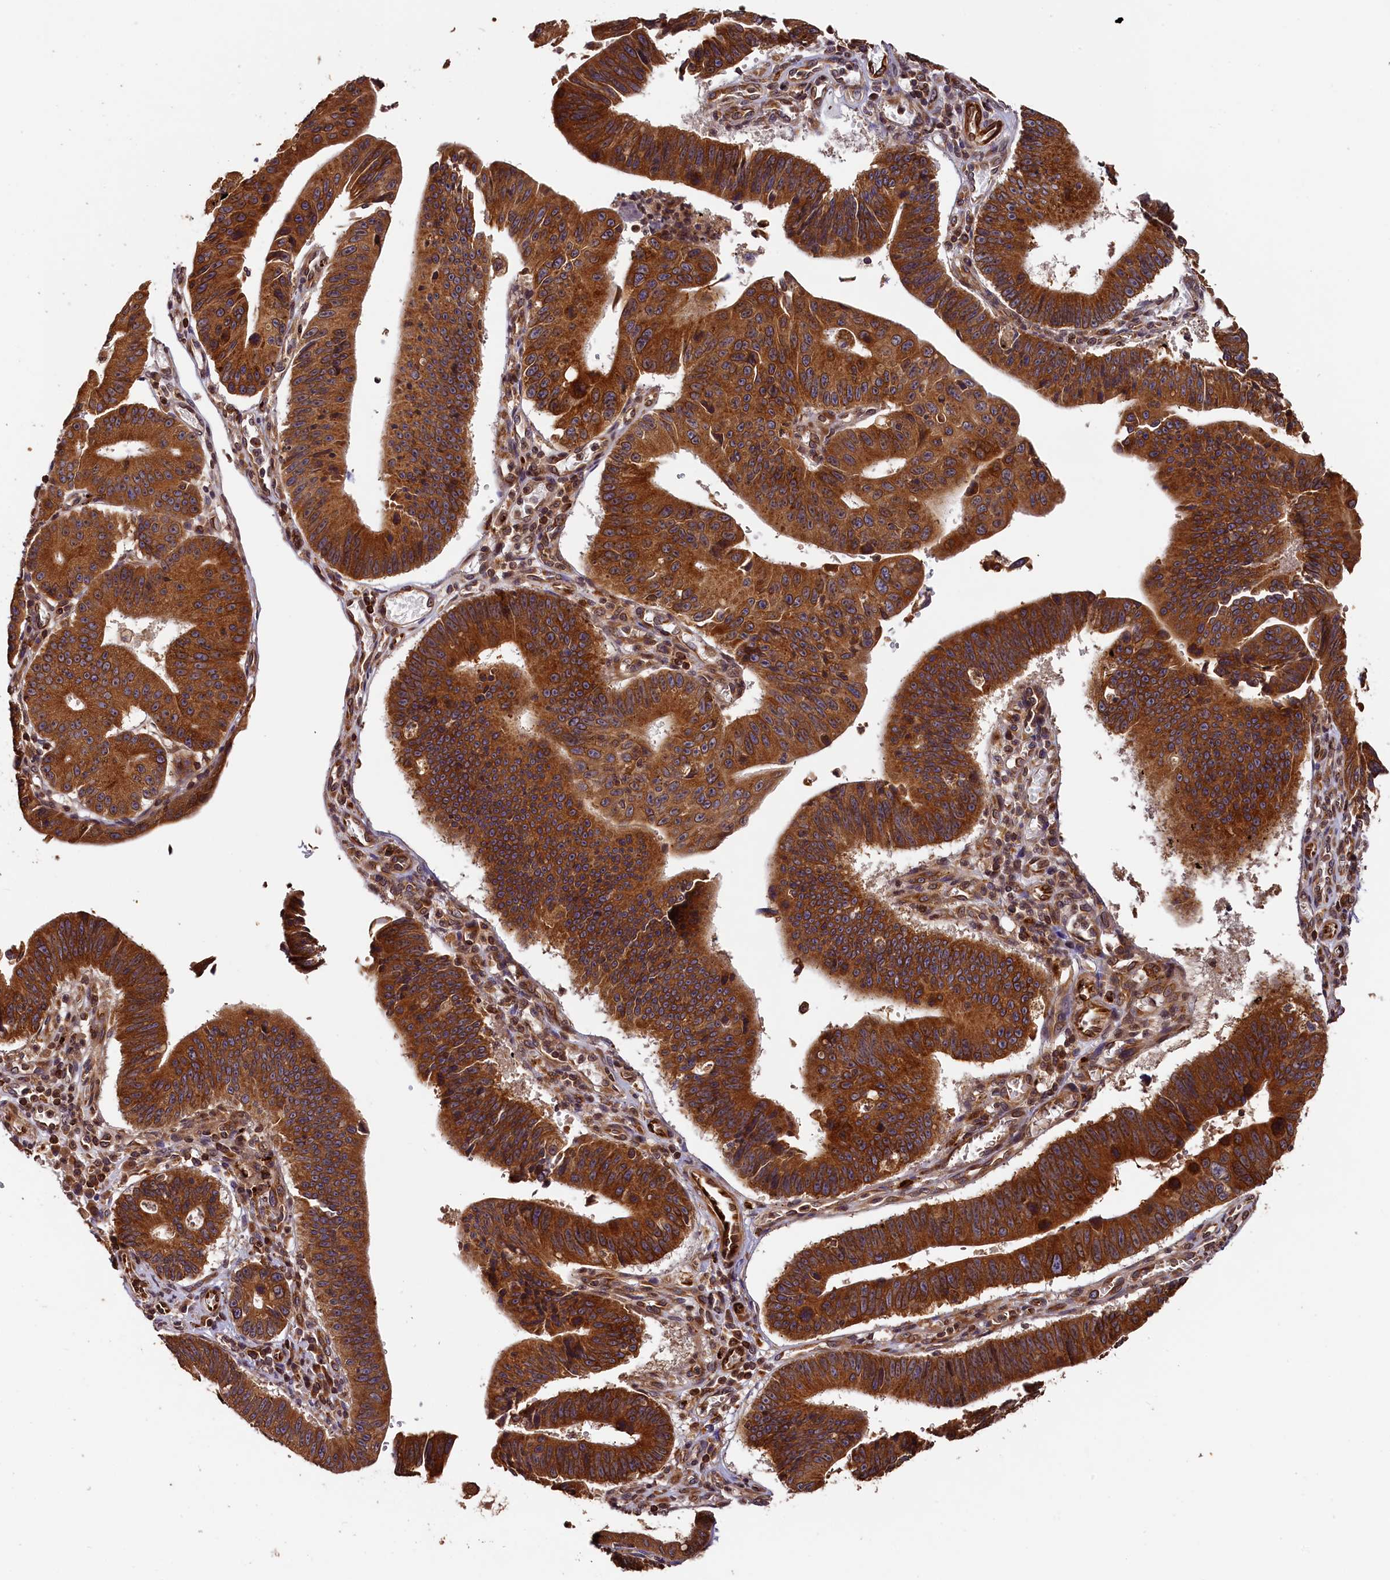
{"staining": {"intensity": "strong", "quantity": ">75%", "location": "cytoplasmic/membranous"}, "tissue": "stomach cancer", "cell_type": "Tumor cells", "image_type": "cancer", "snomed": [{"axis": "morphology", "description": "Adenocarcinoma, NOS"}, {"axis": "topography", "description": "Stomach"}], "caption": "IHC (DAB) staining of adenocarcinoma (stomach) reveals strong cytoplasmic/membranous protein expression in about >75% of tumor cells. Using DAB (brown) and hematoxylin (blue) stains, captured at high magnification using brightfield microscopy.", "gene": "HMOX2", "patient": {"sex": "male", "age": 59}}